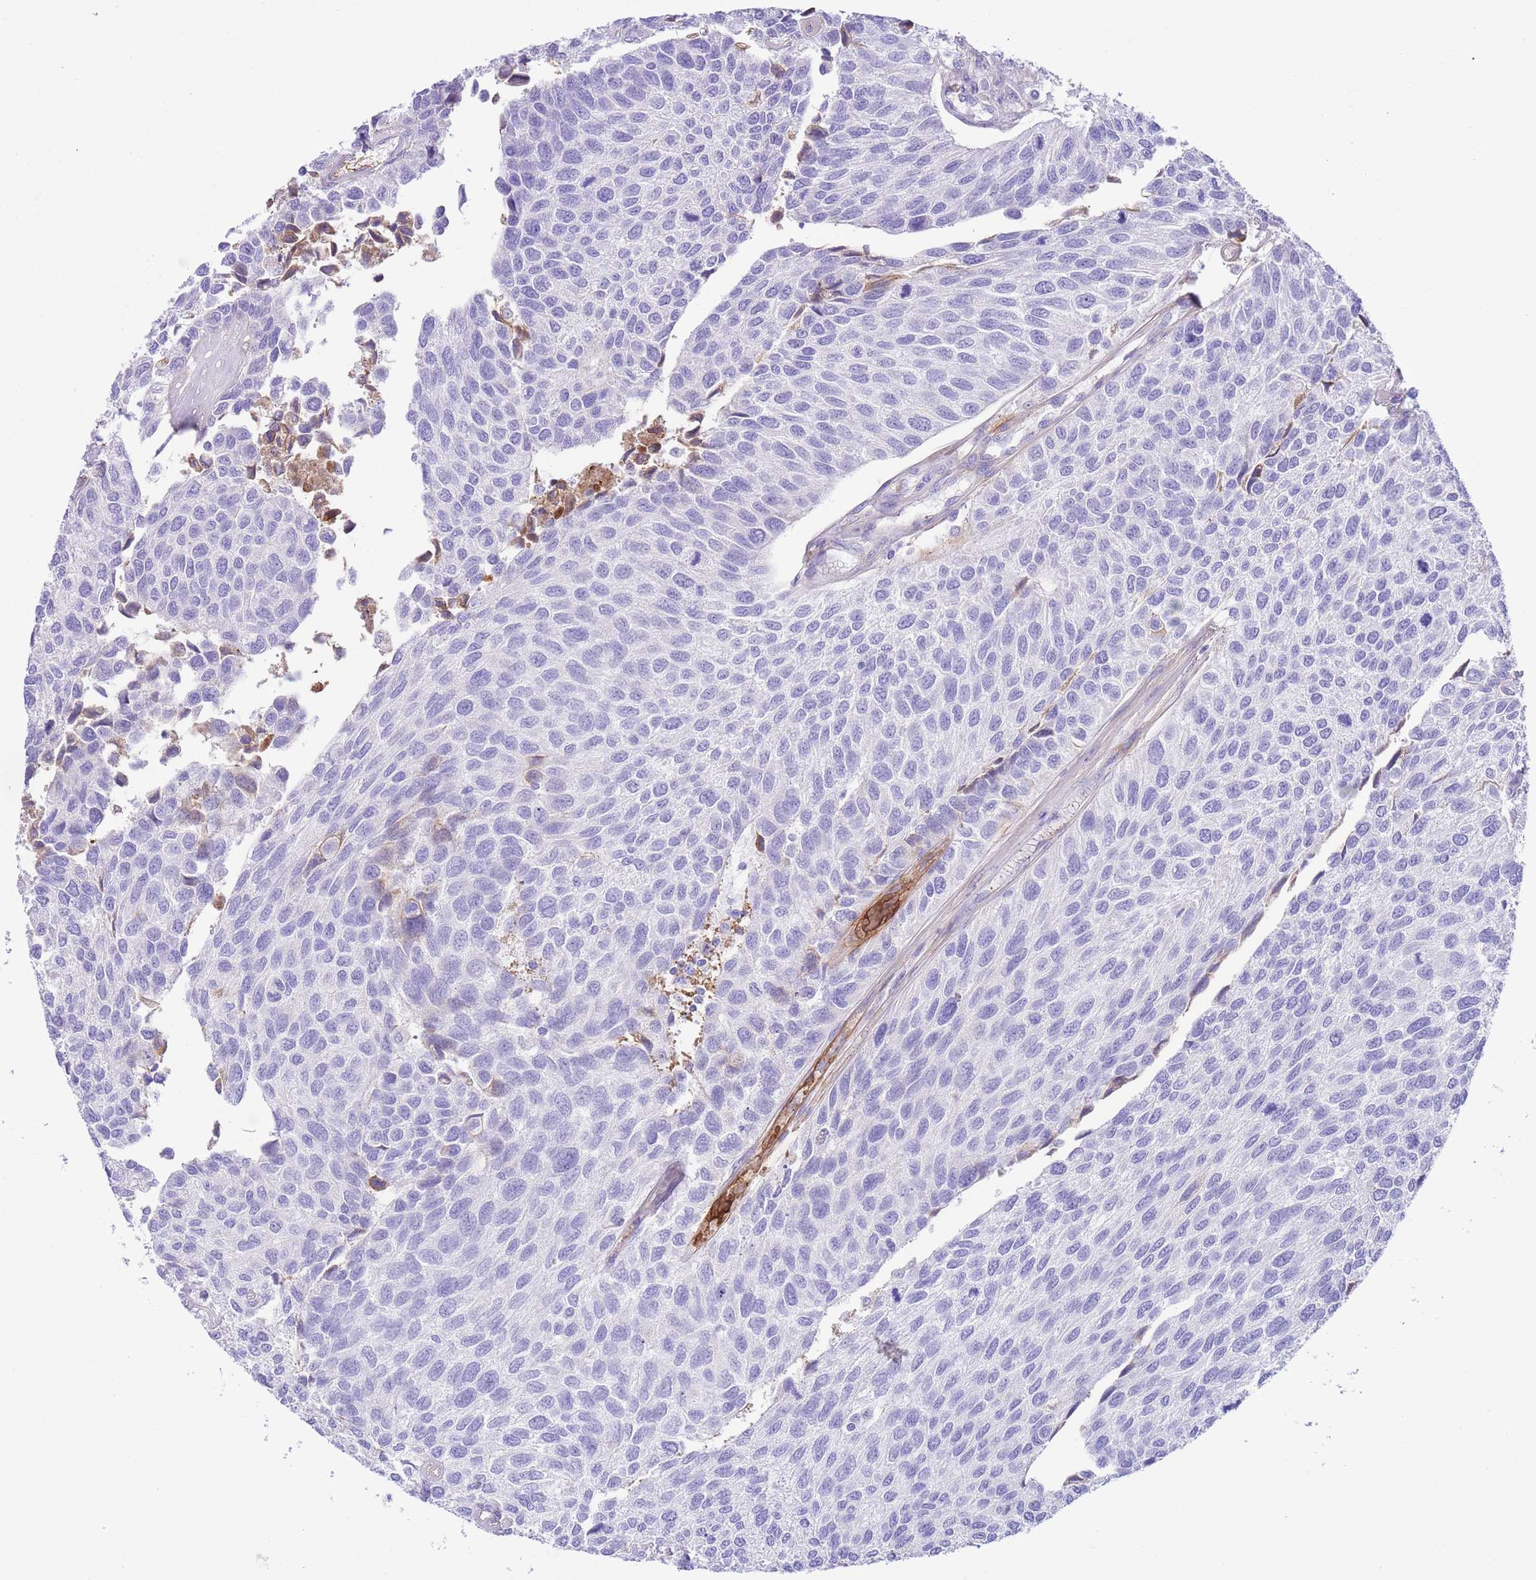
{"staining": {"intensity": "negative", "quantity": "none", "location": "none"}, "tissue": "urothelial cancer", "cell_type": "Tumor cells", "image_type": "cancer", "snomed": [{"axis": "morphology", "description": "Urothelial carcinoma, NOS"}, {"axis": "topography", "description": "Urinary bladder"}], "caption": "Tumor cells show no significant protein expression in urothelial cancer.", "gene": "IGF1", "patient": {"sex": "male", "age": 55}}